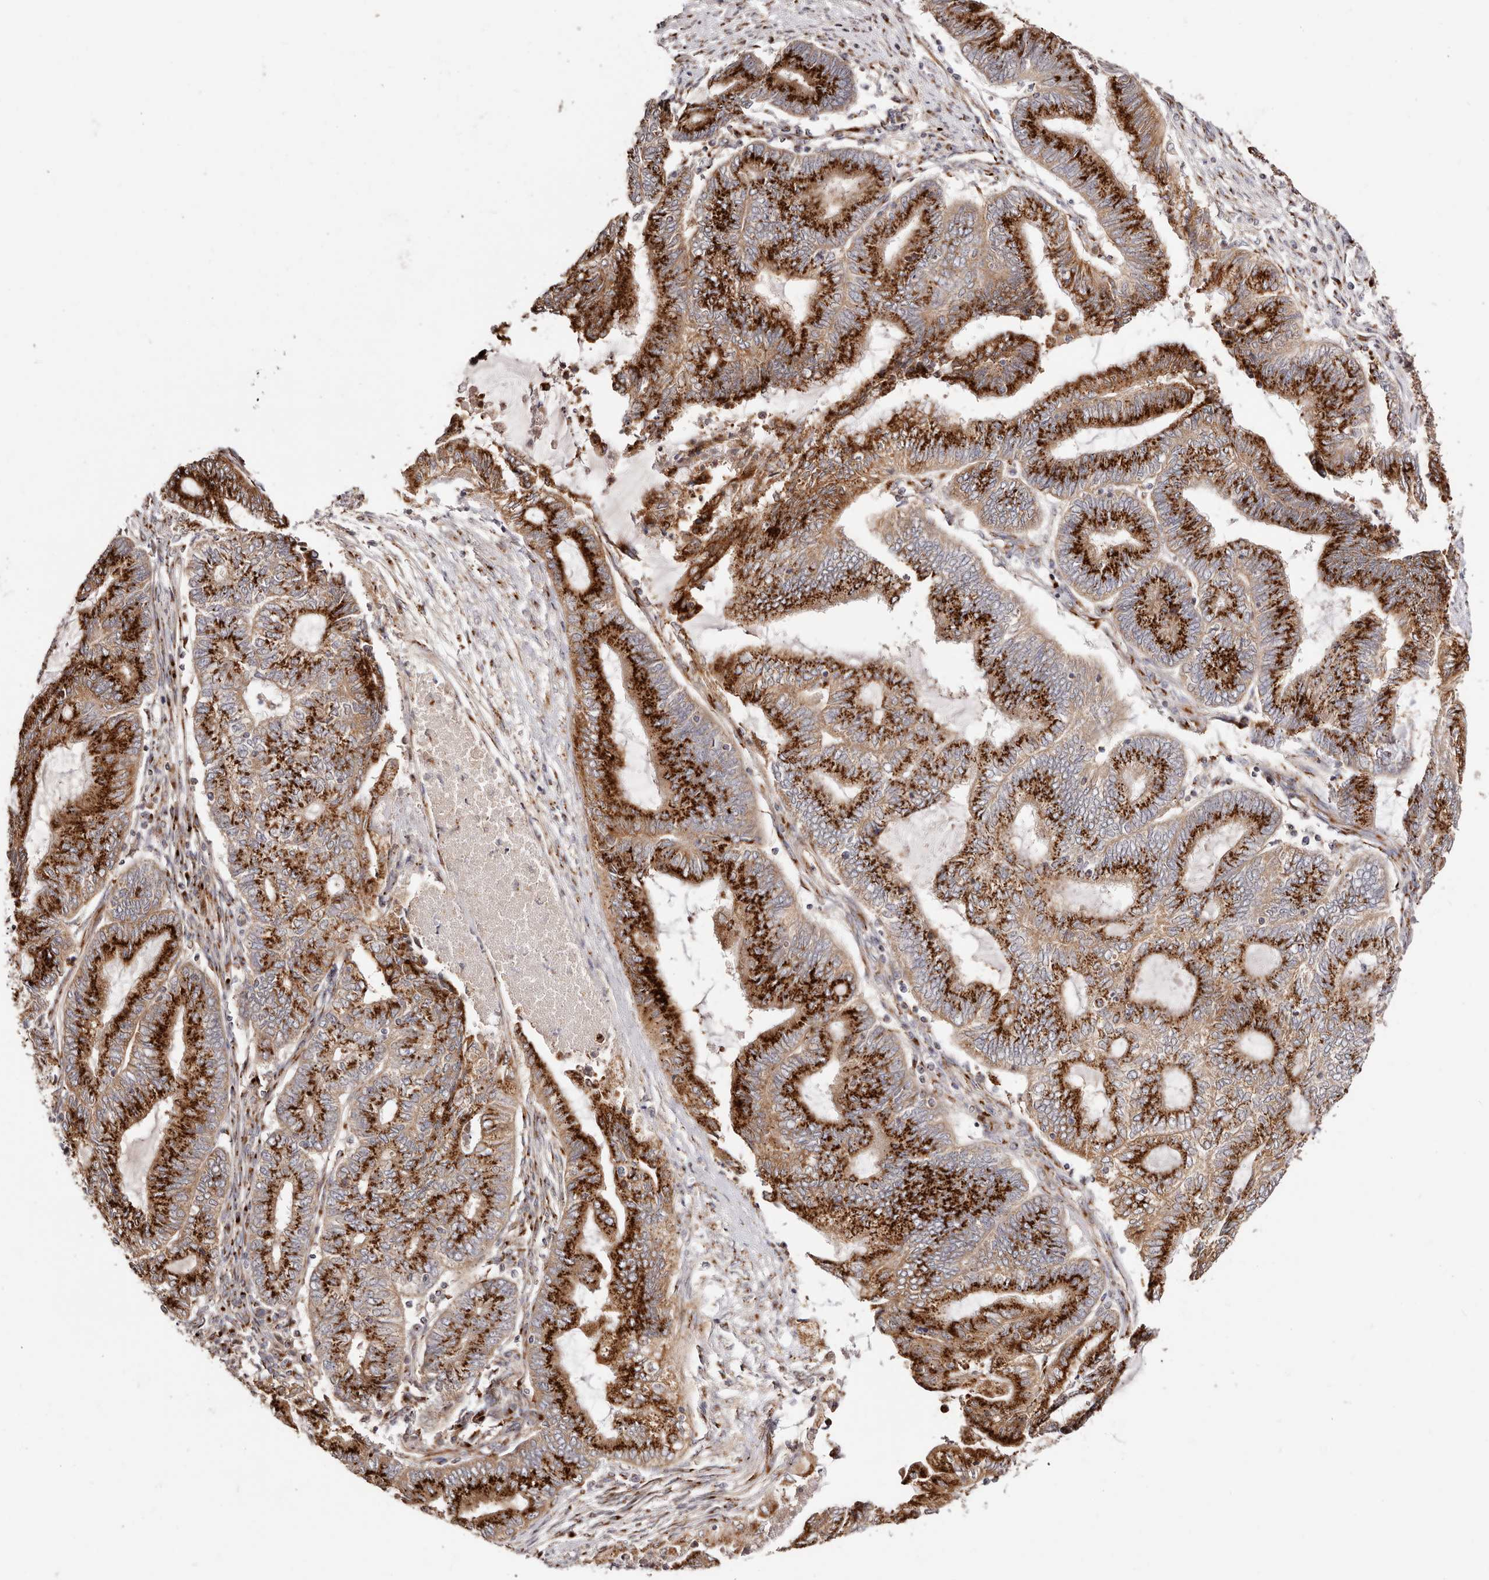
{"staining": {"intensity": "strong", "quantity": ">75%", "location": "cytoplasmic/membranous"}, "tissue": "endometrial cancer", "cell_type": "Tumor cells", "image_type": "cancer", "snomed": [{"axis": "morphology", "description": "Adenocarcinoma, NOS"}, {"axis": "topography", "description": "Uterus"}, {"axis": "topography", "description": "Endometrium"}], "caption": "Brown immunohistochemical staining in human endometrial adenocarcinoma demonstrates strong cytoplasmic/membranous positivity in approximately >75% of tumor cells. (DAB (3,3'-diaminobenzidine) = brown stain, brightfield microscopy at high magnification).", "gene": "MAPK6", "patient": {"sex": "female", "age": 70}}